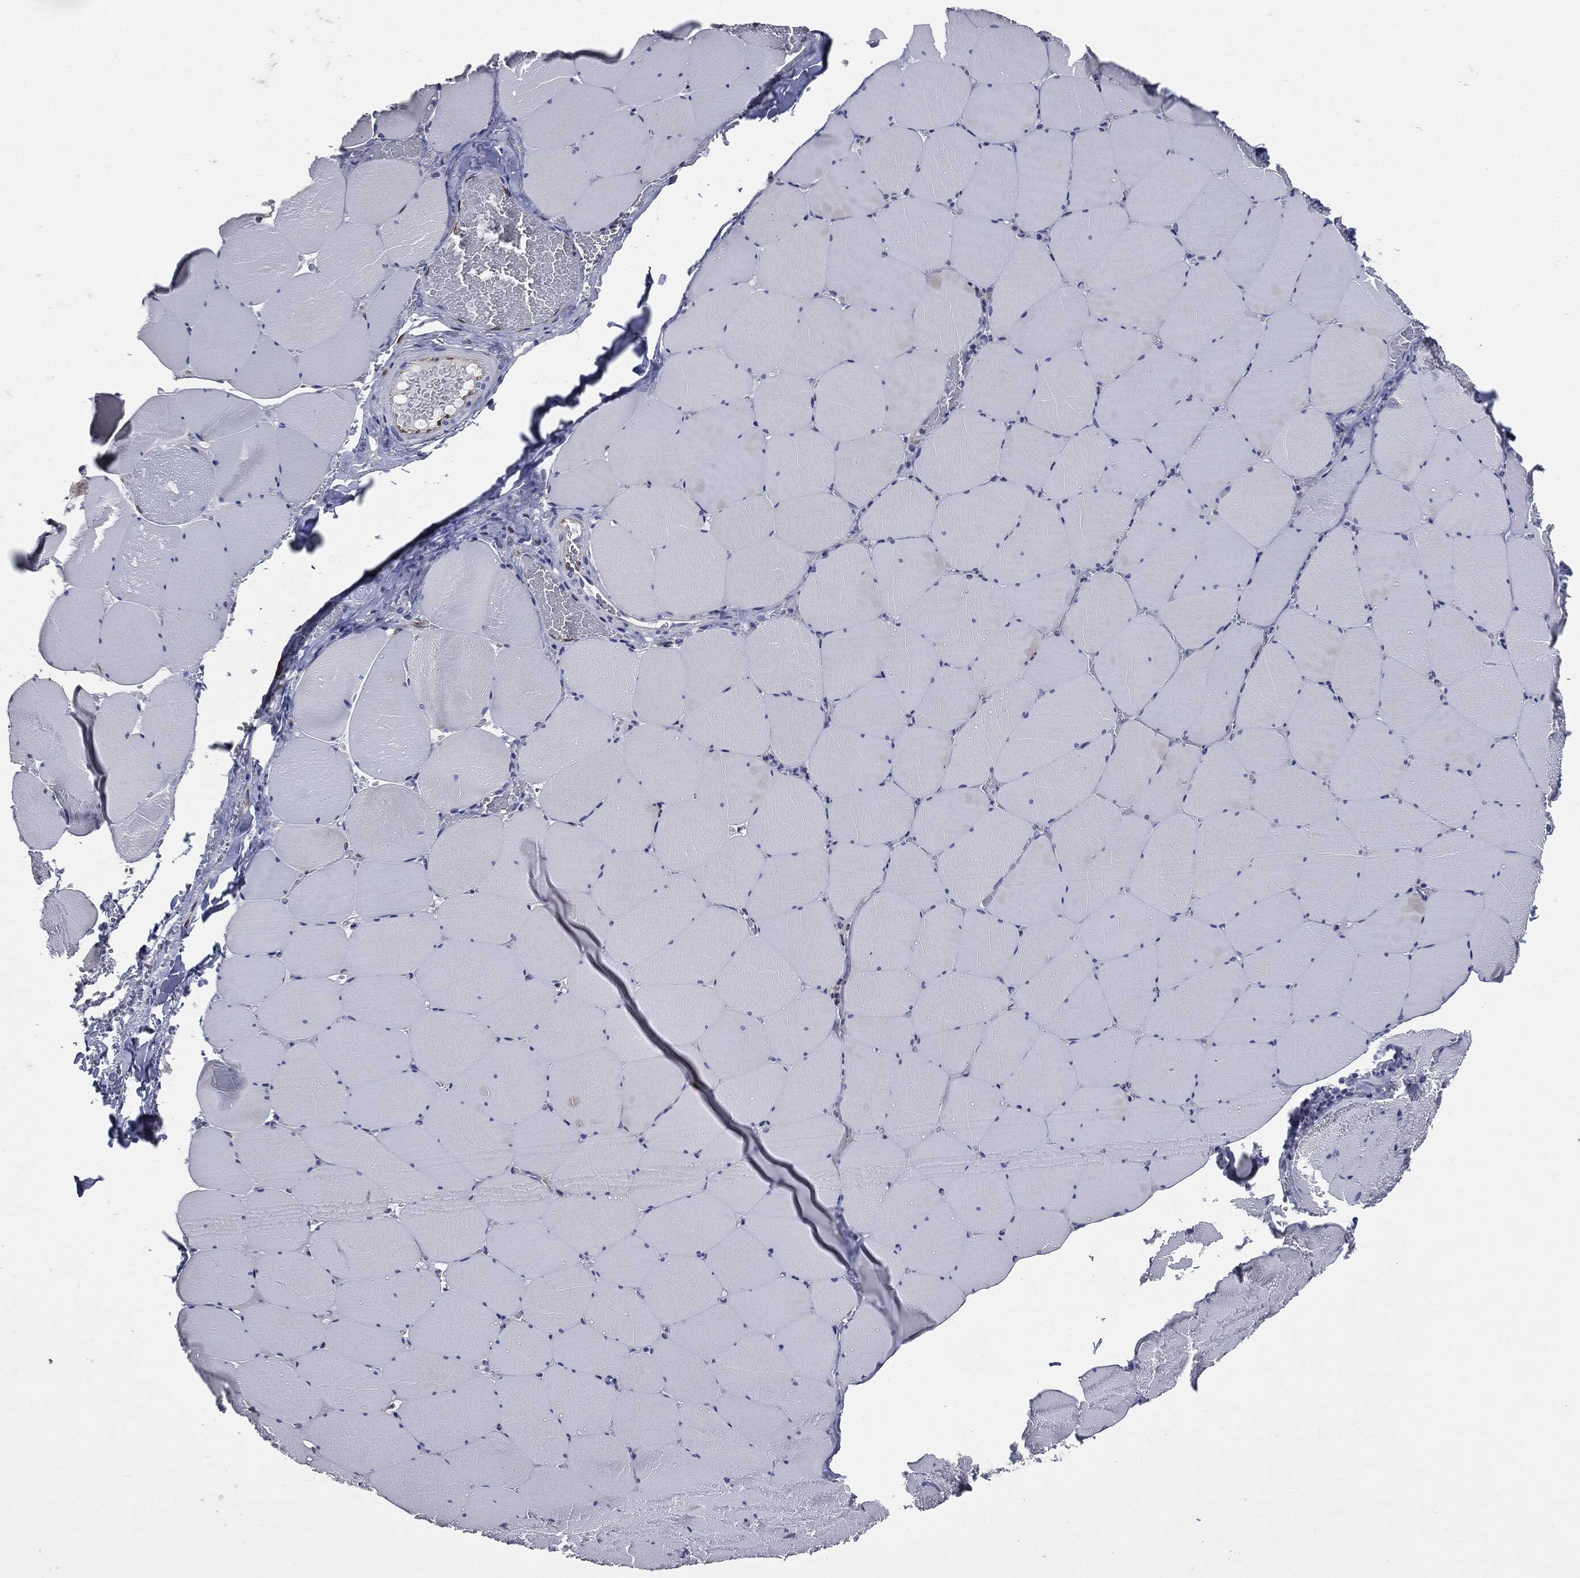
{"staining": {"intensity": "negative", "quantity": "none", "location": "none"}, "tissue": "skeletal muscle", "cell_type": "Myocytes", "image_type": "normal", "snomed": [{"axis": "morphology", "description": "Normal tissue, NOS"}, {"axis": "morphology", "description": "Malignant melanoma, Metastatic site"}, {"axis": "topography", "description": "Skeletal muscle"}], "caption": "Myocytes show no significant protein expression in unremarkable skeletal muscle.", "gene": "PTGS2", "patient": {"sex": "male", "age": 50}}